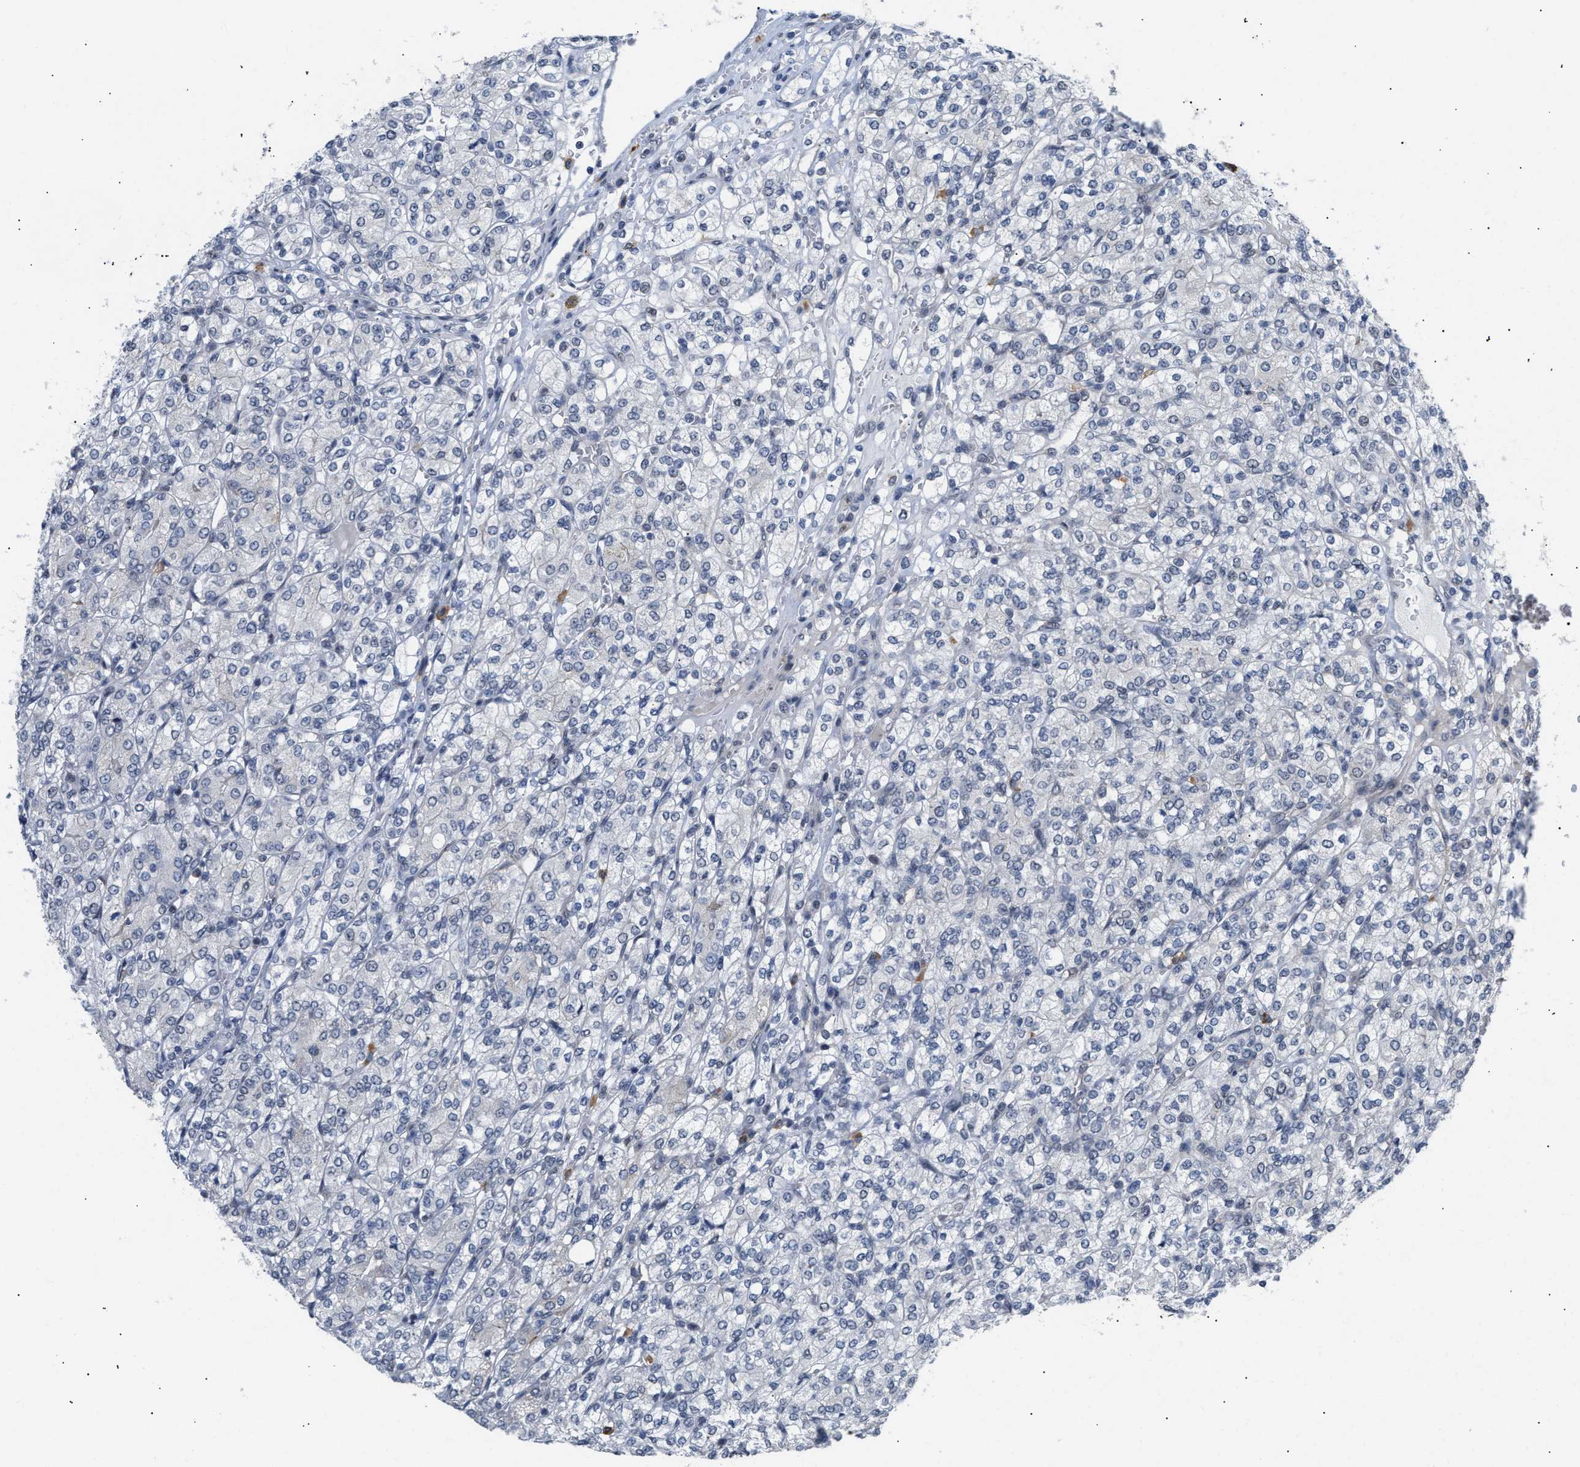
{"staining": {"intensity": "negative", "quantity": "none", "location": "none"}, "tissue": "renal cancer", "cell_type": "Tumor cells", "image_type": "cancer", "snomed": [{"axis": "morphology", "description": "Adenocarcinoma, NOS"}, {"axis": "topography", "description": "Kidney"}], "caption": "This is an IHC photomicrograph of renal cancer. There is no expression in tumor cells.", "gene": "TXNRD3", "patient": {"sex": "male", "age": 77}}